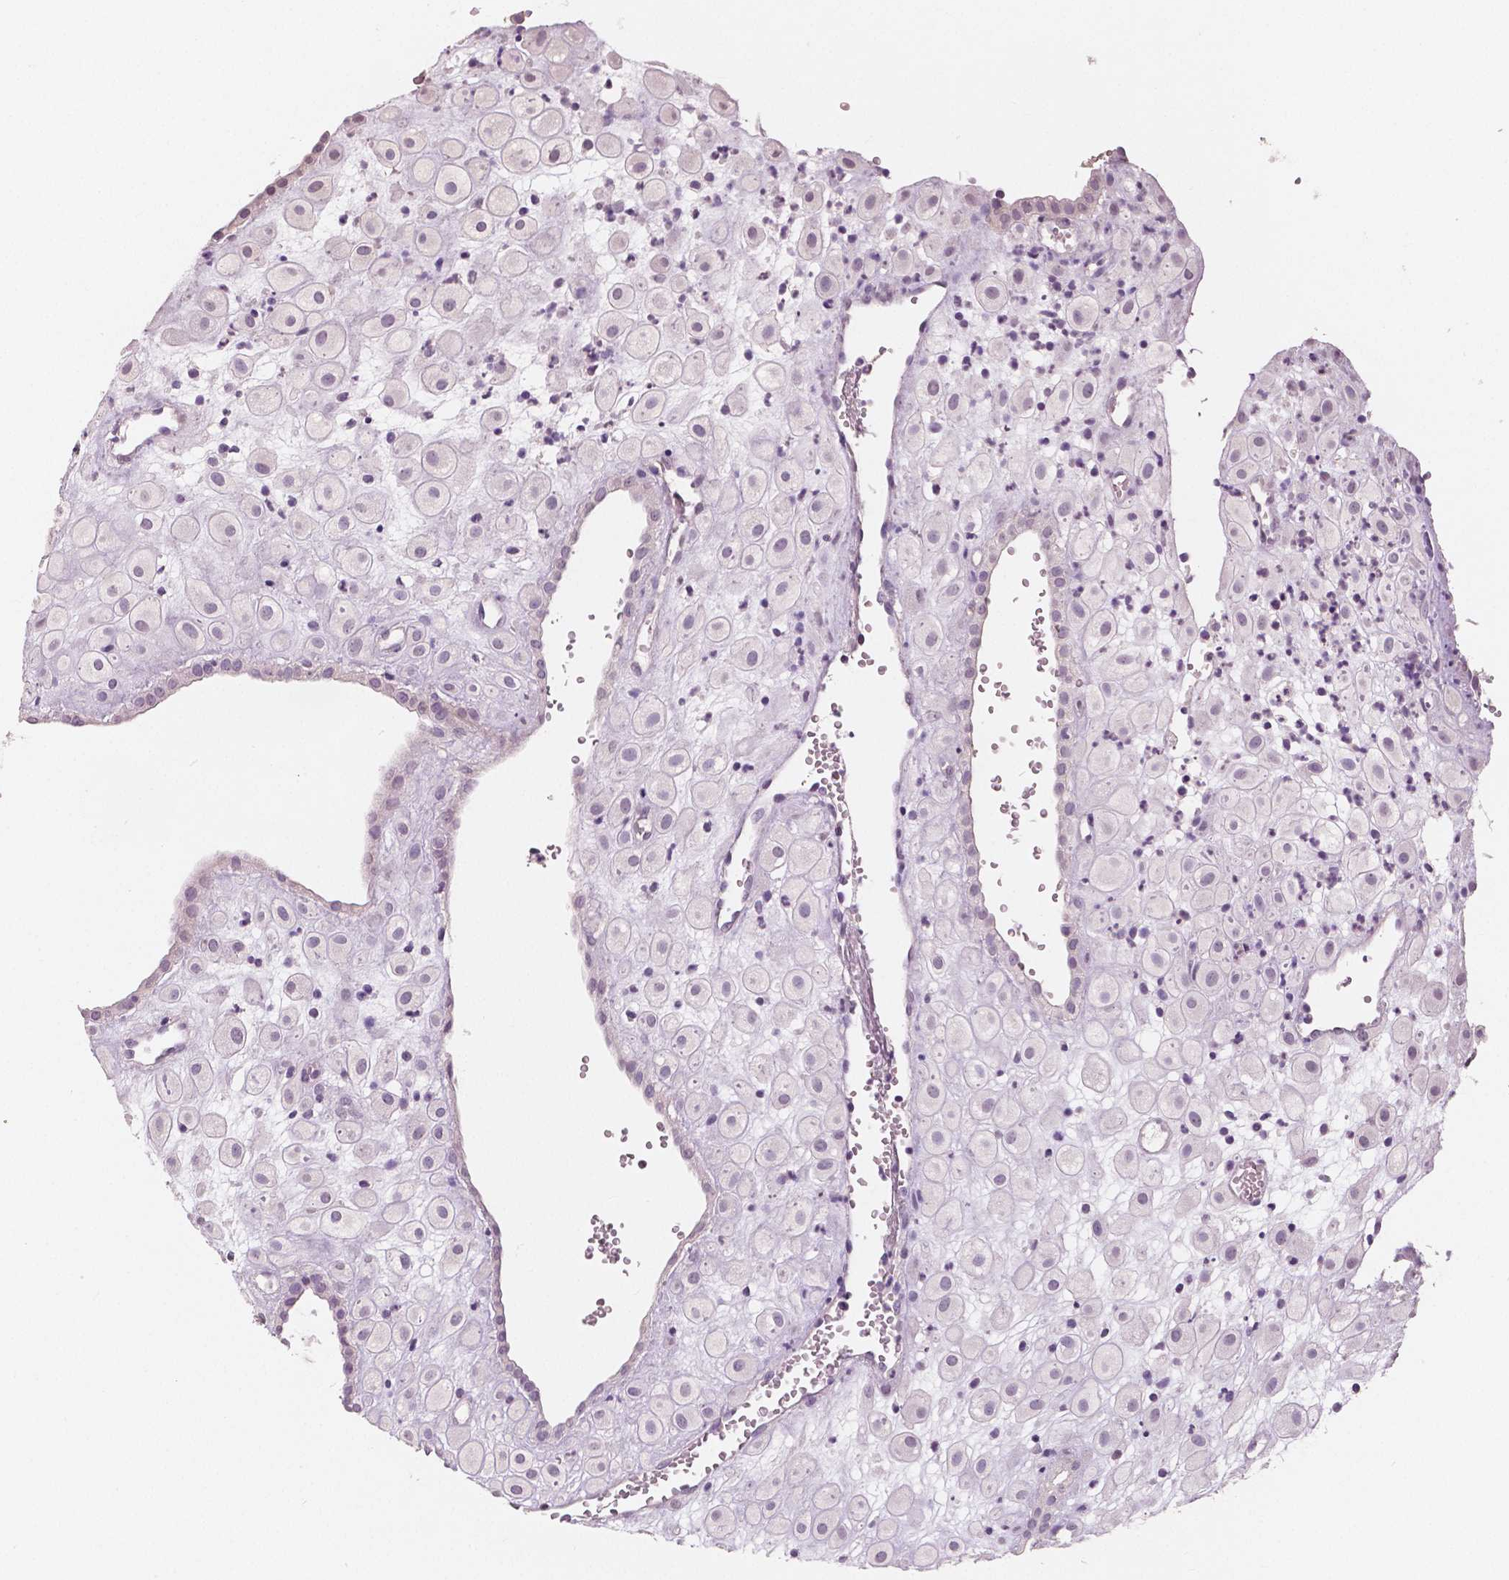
{"staining": {"intensity": "negative", "quantity": "none", "location": "none"}, "tissue": "placenta", "cell_type": "Decidual cells", "image_type": "normal", "snomed": [{"axis": "morphology", "description": "Normal tissue, NOS"}, {"axis": "topography", "description": "Placenta"}], "caption": "An IHC histopathology image of normal placenta is shown. There is no staining in decidual cells of placenta. (Stains: DAB (3,3'-diaminobenzidine) immunohistochemistry with hematoxylin counter stain, Microscopy: brightfield microscopy at high magnification).", "gene": "KIT", "patient": {"sex": "female", "age": 24}}